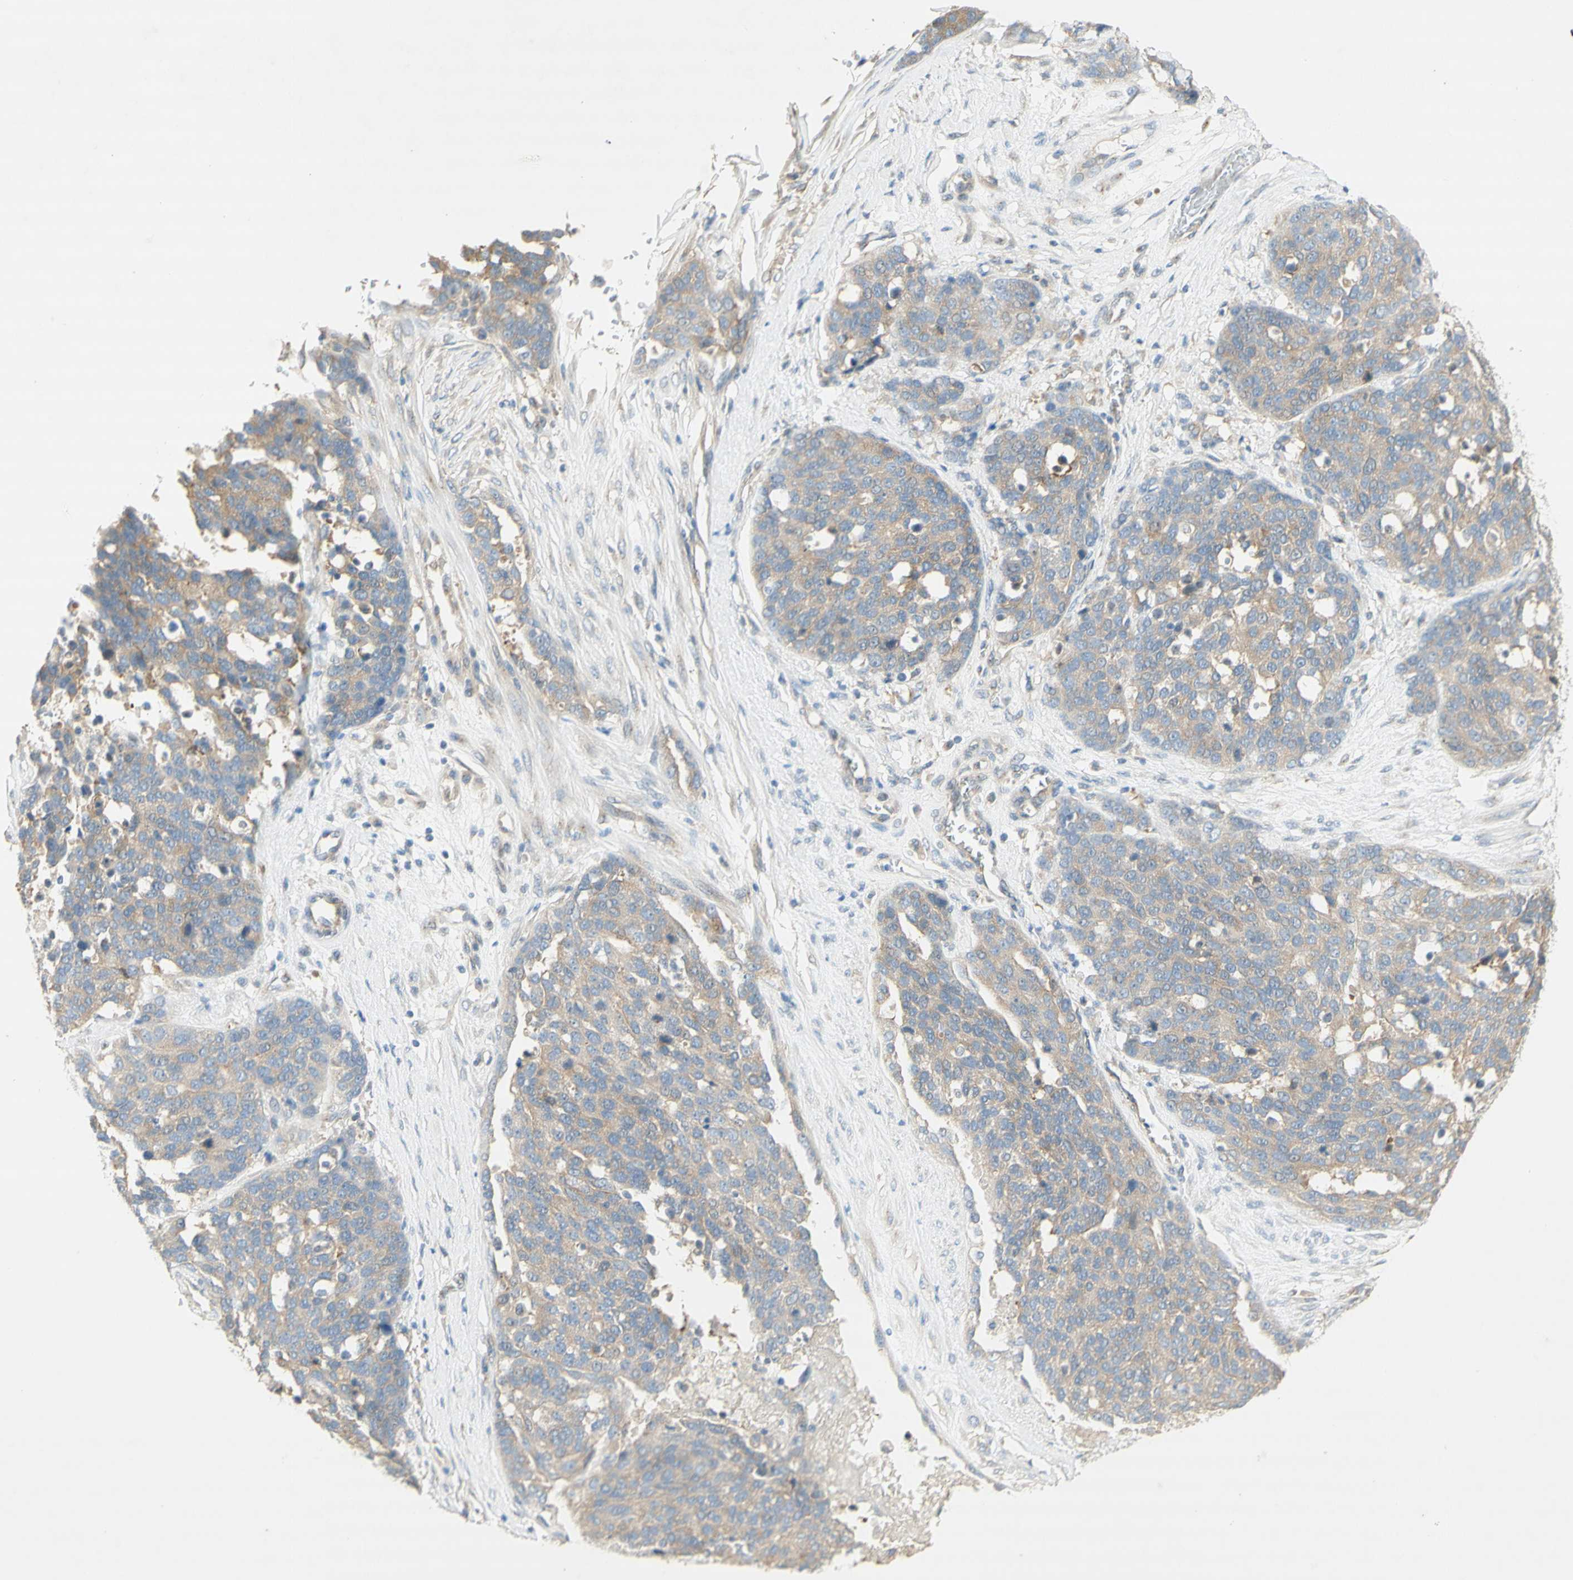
{"staining": {"intensity": "weak", "quantity": ">75%", "location": "cytoplasmic/membranous"}, "tissue": "ovarian cancer", "cell_type": "Tumor cells", "image_type": "cancer", "snomed": [{"axis": "morphology", "description": "Cystadenocarcinoma, serous, NOS"}, {"axis": "topography", "description": "Ovary"}], "caption": "A brown stain shows weak cytoplasmic/membranous expression of a protein in human serous cystadenocarcinoma (ovarian) tumor cells. The staining is performed using DAB (3,3'-diaminobenzidine) brown chromogen to label protein expression. The nuclei are counter-stained blue using hematoxylin.", "gene": "DYNC1H1", "patient": {"sex": "female", "age": 44}}